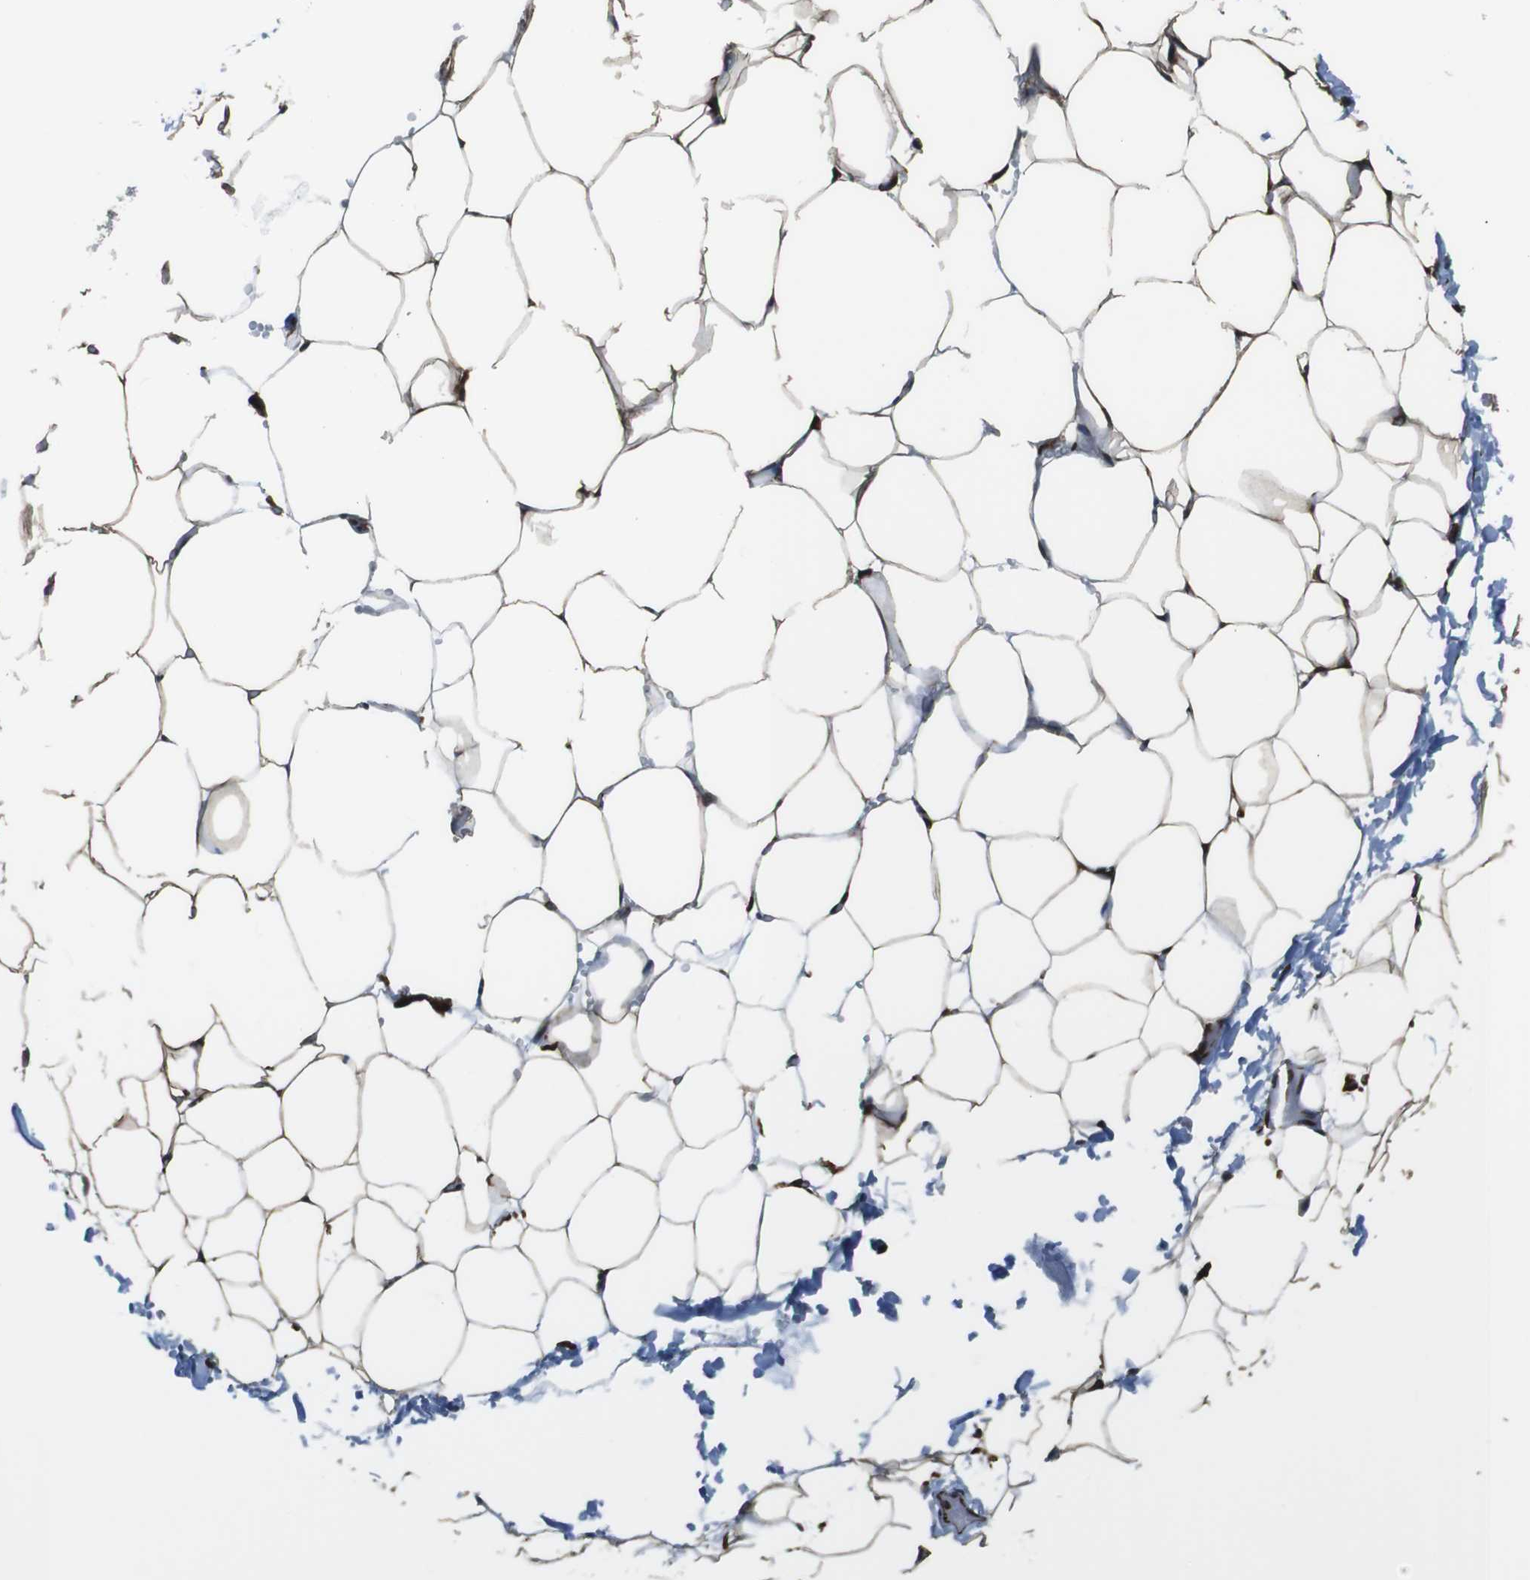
{"staining": {"intensity": "strong", "quantity": ">75%", "location": "cytoplasmic/membranous"}, "tissue": "adipose tissue", "cell_type": "Adipocytes", "image_type": "normal", "snomed": [{"axis": "morphology", "description": "Normal tissue, NOS"}, {"axis": "topography", "description": "Breast"}, {"axis": "topography", "description": "Adipose tissue"}], "caption": "DAB immunohistochemical staining of normal adipose tissue reveals strong cytoplasmic/membranous protein expression in about >75% of adipocytes.", "gene": "LRRC49", "patient": {"sex": "female", "age": 25}}